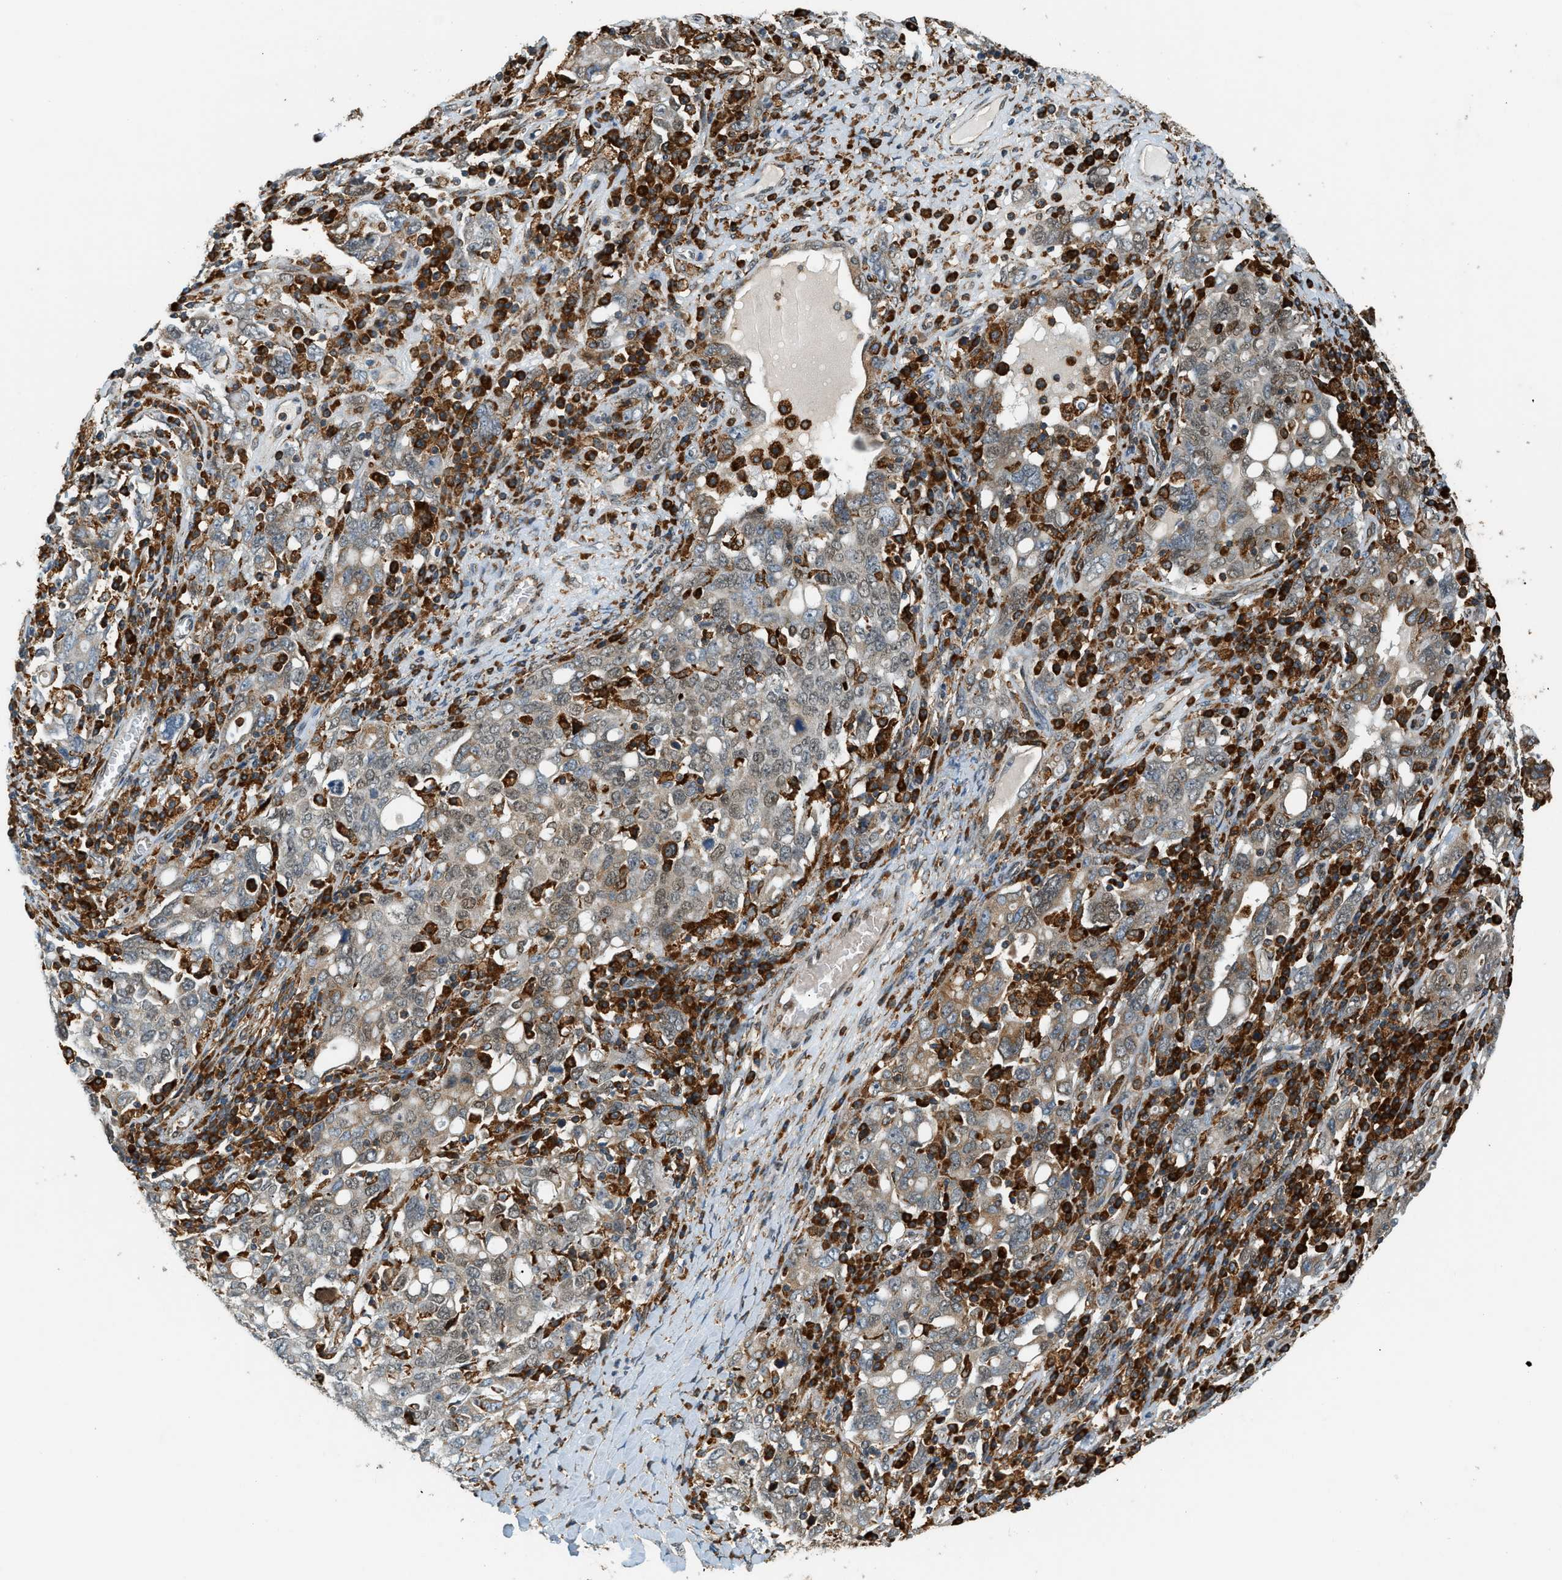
{"staining": {"intensity": "weak", "quantity": "25%-75%", "location": "cytoplasmic/membranous,nuclear"}, "tissue": "ovarian cancer", "cell_type": "Tumor cells", "image_type": "cancer", "snomed": [{"axis": "morphology", "description": "Carcinoma, endometroid"}, {"axis": "topography", "description": "Ovary"}], "caption": "IHC of endometroid carcinoma (ovarian) exhibits low levels of weak cytoplasmic/membranous and nuclear expression in about 25%-75% of tumor cells. The protein is shown in brown color, while the nuclei are stained blue.", "gene": "SEMA4D", "patient": {"sex": "female", "age": 62}}